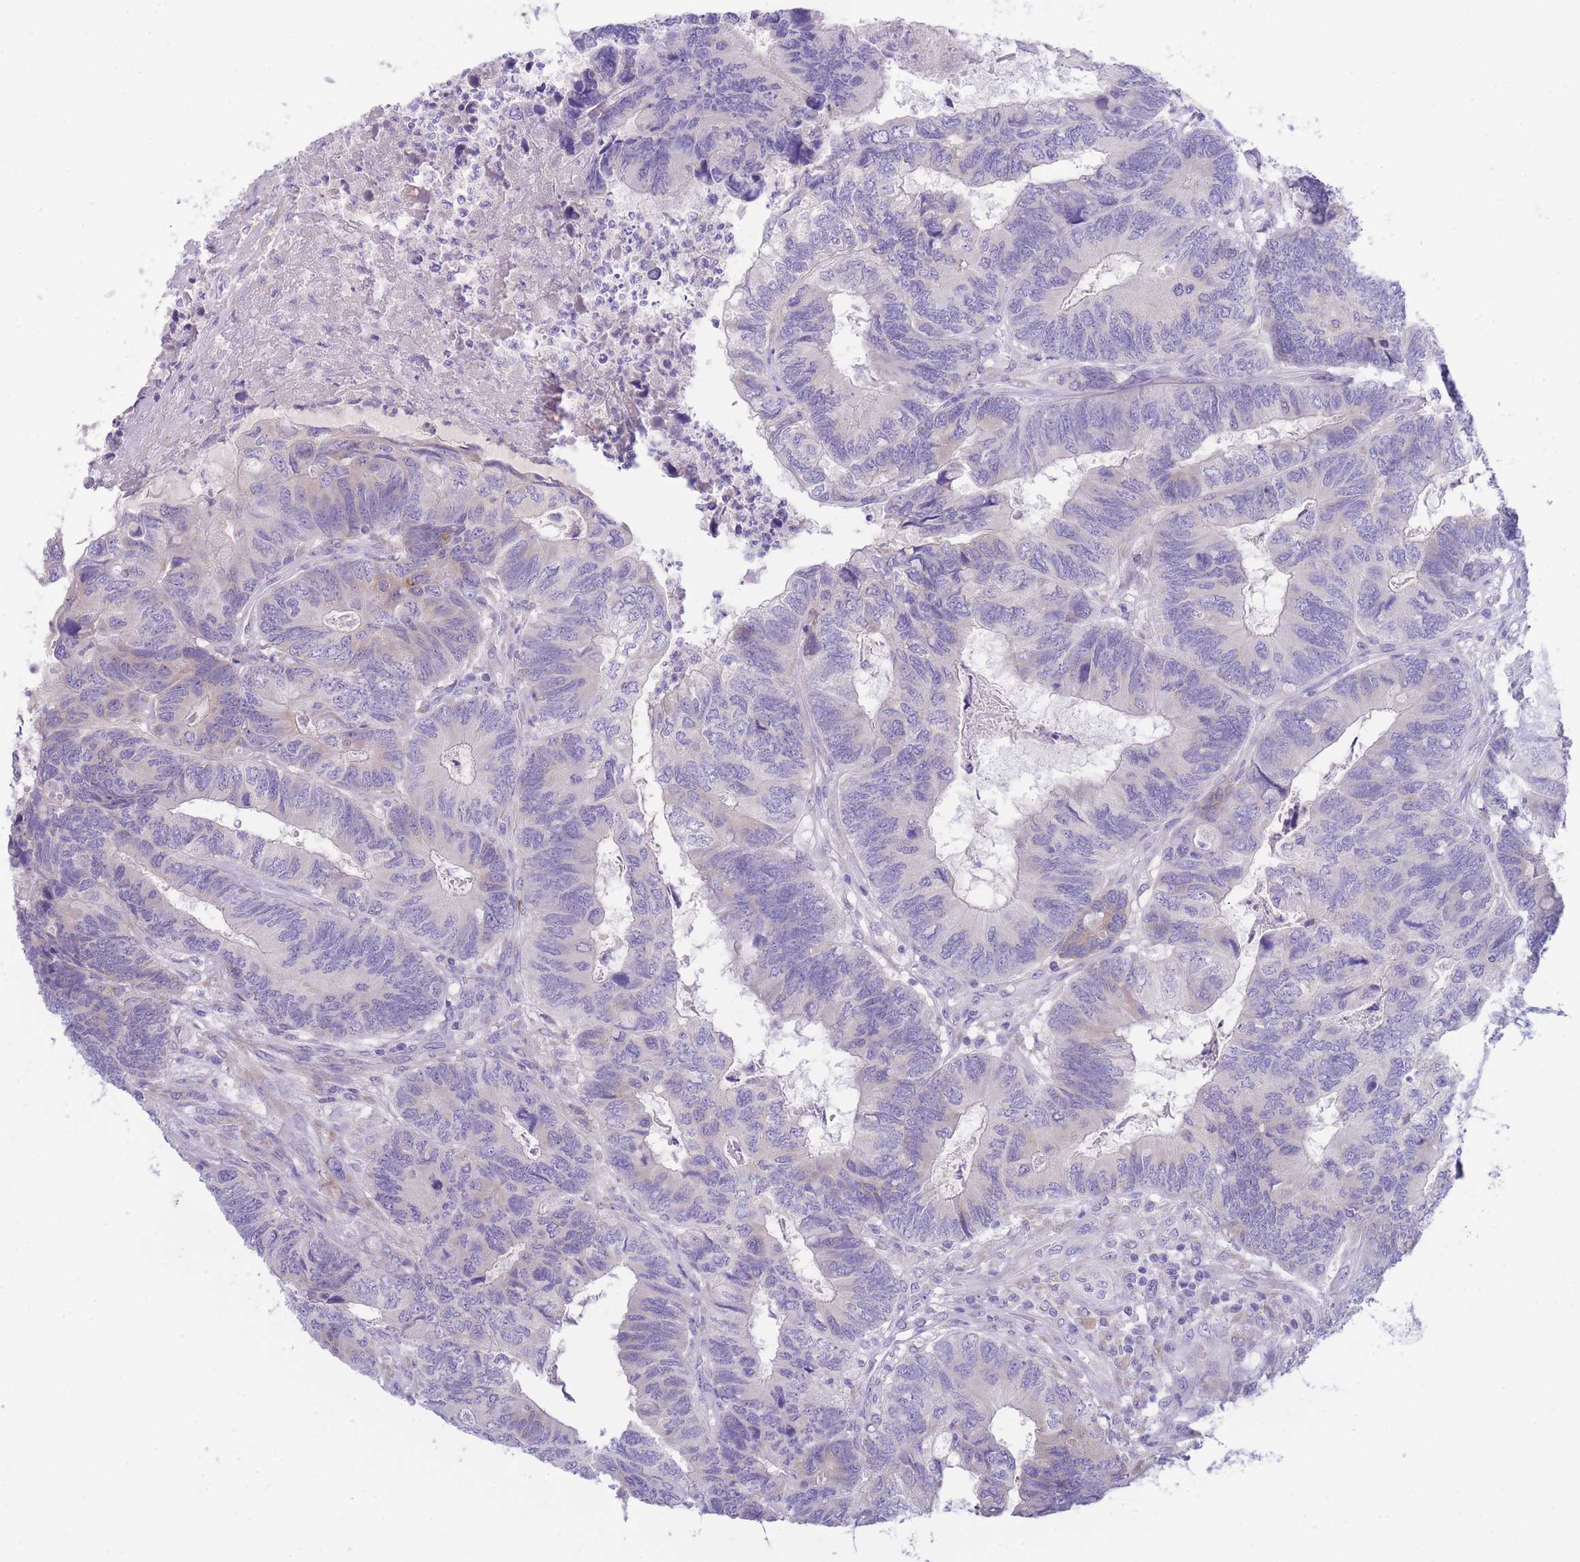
{"staining": {"intensity": "negative", "quantity": "none", "location": "none"}, "tissue": "colorectal cancer", "cell_type": "Tumor cells", "image_type": "cancer", "snomed": [{"axis": "morphology", "description": "Adenocarcinoma, NOS"}, {"axis": "topography", "description": "Colon"}], "caption": "Human adenocarcinoma (colorectal) stained for a protein using IHC shows no expression in tumor cells.", "gene": "PCDHB3", "patient": {"sex": "female", "age": 67}}